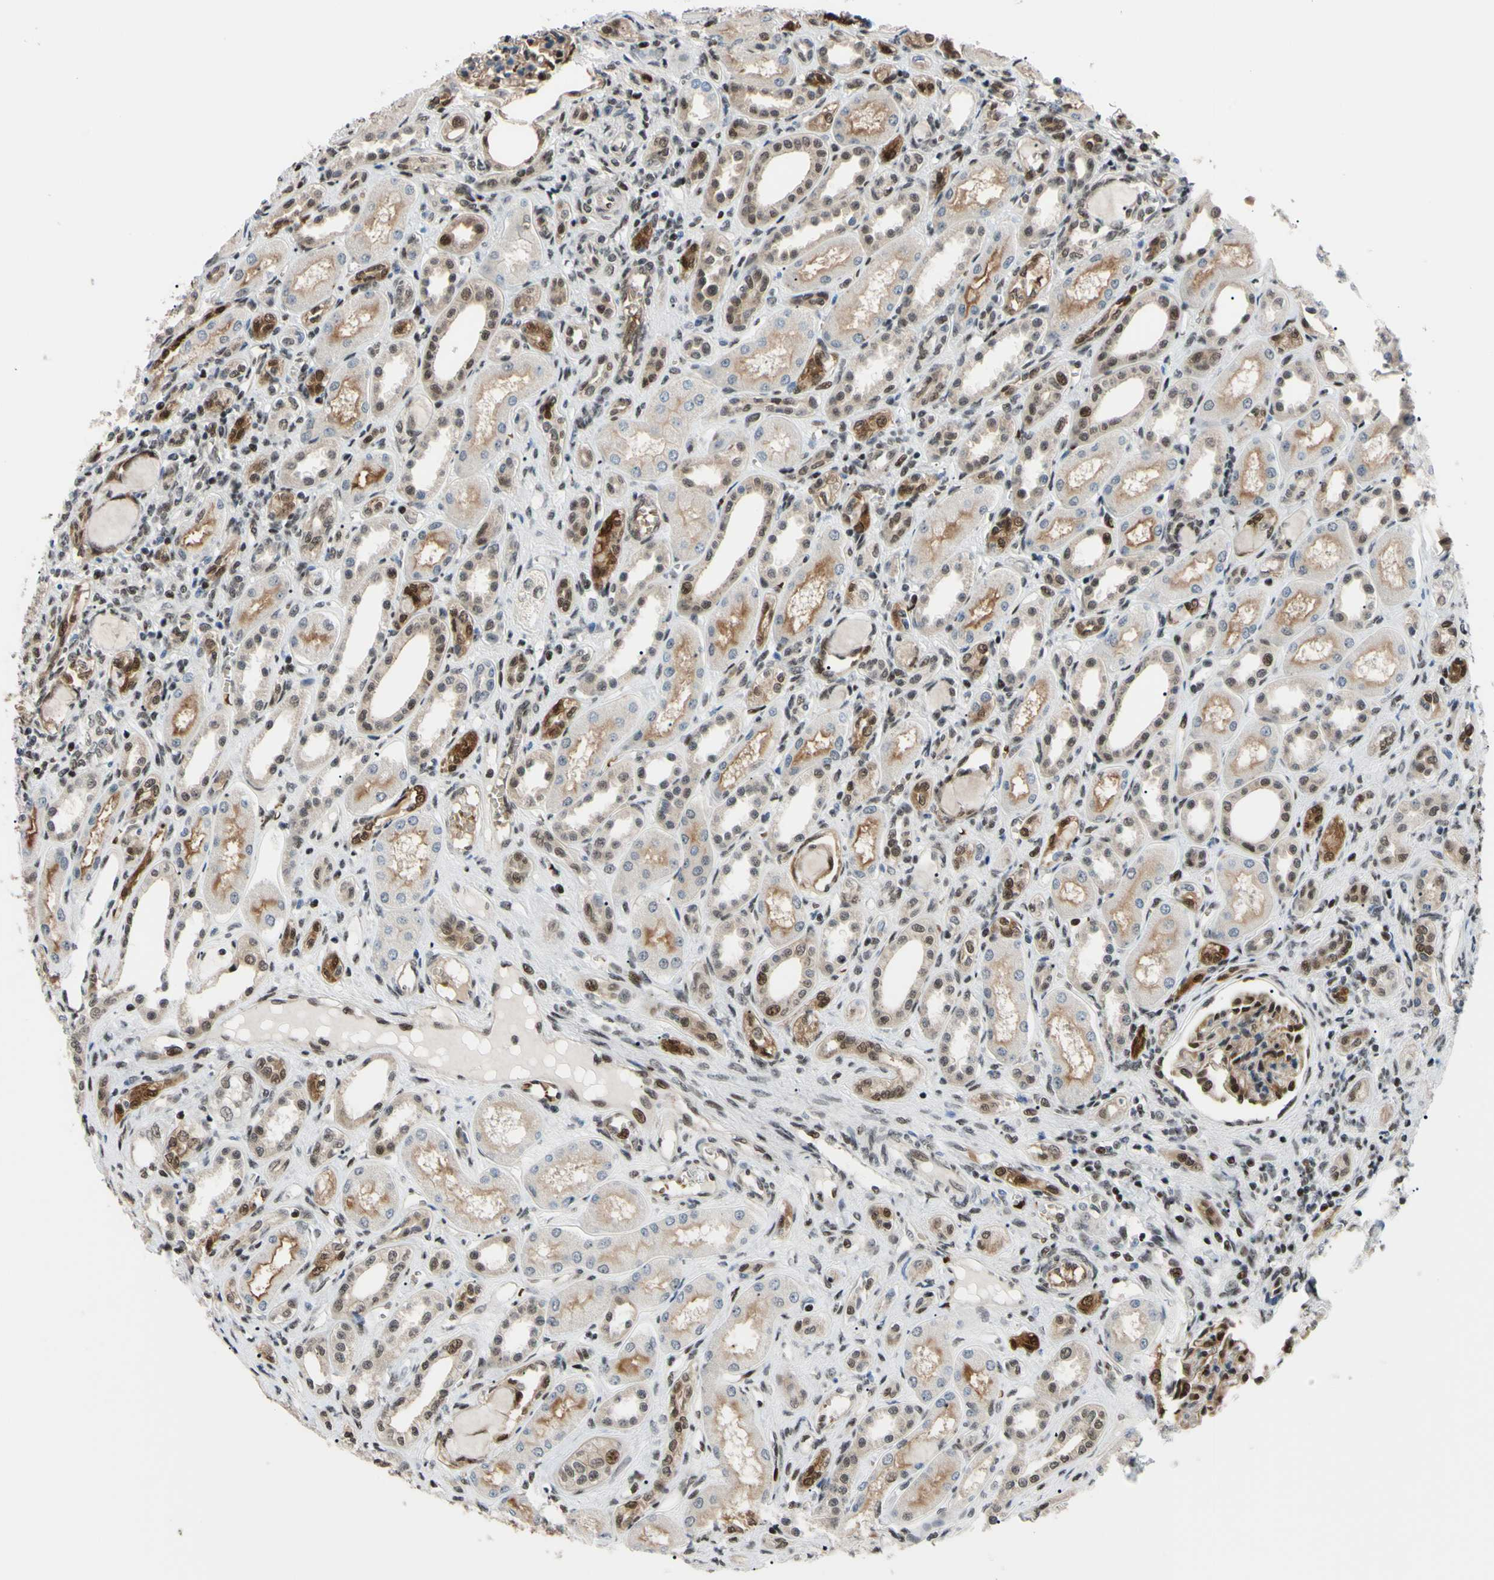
{"staining": {"intensity": "moderate", "quantity": ">75%", "location": "cytoplasmic/membranous,nuclear"}, "tissue": "kidney", "cell_type": "Cells in glomeruli", "image_type": "normal", "snomed": [{"axis": "morphology", "description": "Normal tissue, NOS"}, {"axis": "topography", "description": "Kidney"}], "caption": "DAB immunohistochemical staining of benign kidney demonstrates moderate cytoplasmic/membranous,nuclear protein expression in approximately >75% of cells in glomeruli. The staining was performed using DAB, with brown indicating positive protein expression. Nuclei are stained blue with hematoxylin.", "gene": "THAP12", "patient": {"sex": "male", "age": 7}}